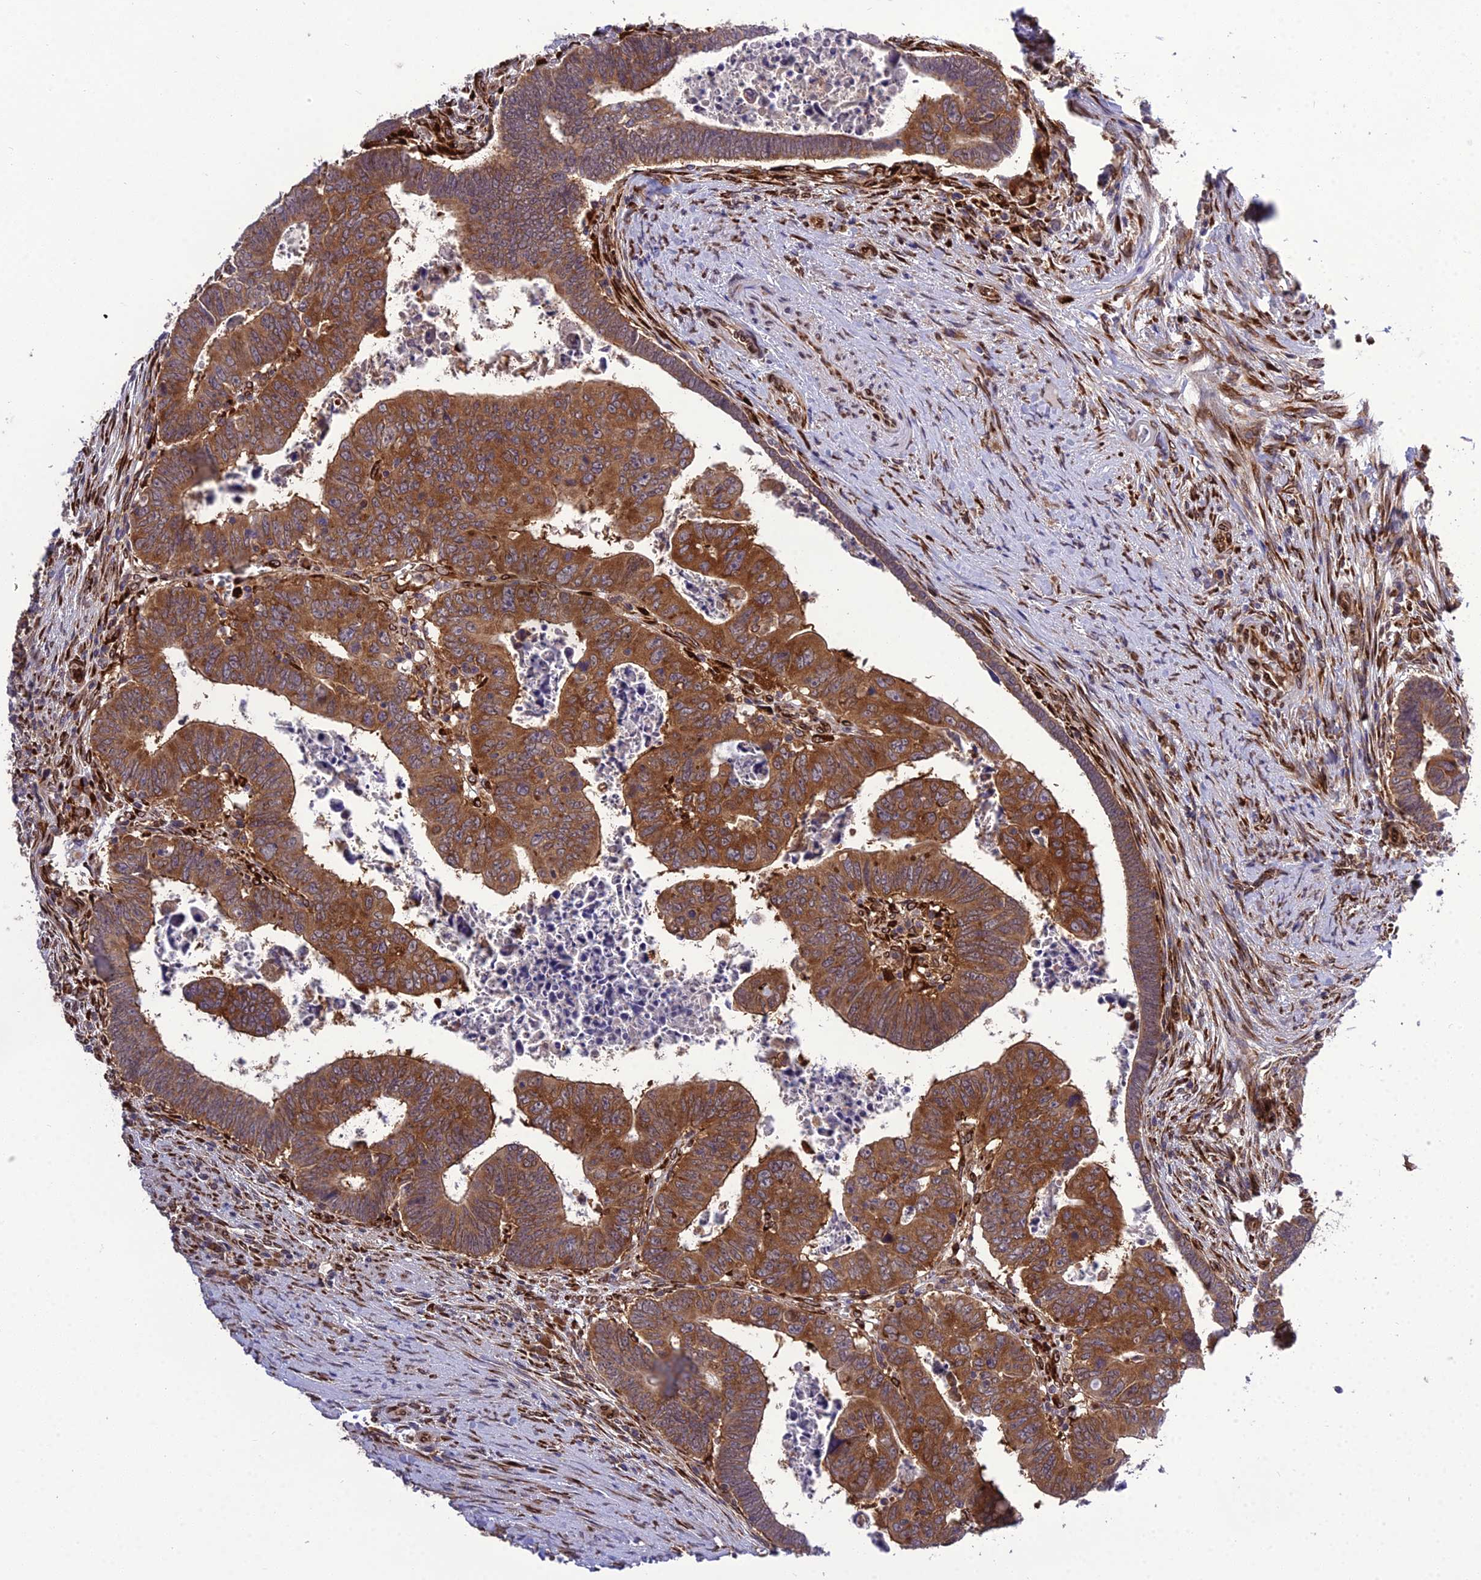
{"staining": {"intensity": "strong", "quantity": ">75%", "location": "cytoplasmic/membranous"}, "tissue": "colorectal cancer", "cell_type": "Tumor cells", "image_type": "cancer", "snomed": [{"axis": "morphology", "description": "Normal tissue, NOS"}, {"axis": "morphology", "description": "Adenocarcinoma, NOS"}, {"axis": "topography", "description": "Rectum"}], "caption": "Colorectal cancer (adenocarcinoma) tissue exhibits strong cytoplasmic/membranous positivity in approximately >75% of tumor cells, visualized by immunohistochemistry. (brown staining indicates protein expression, while blue staining denotes nuclei).", "gene": "DHCR7", "patient": {"sex": "female", "age": 65}}